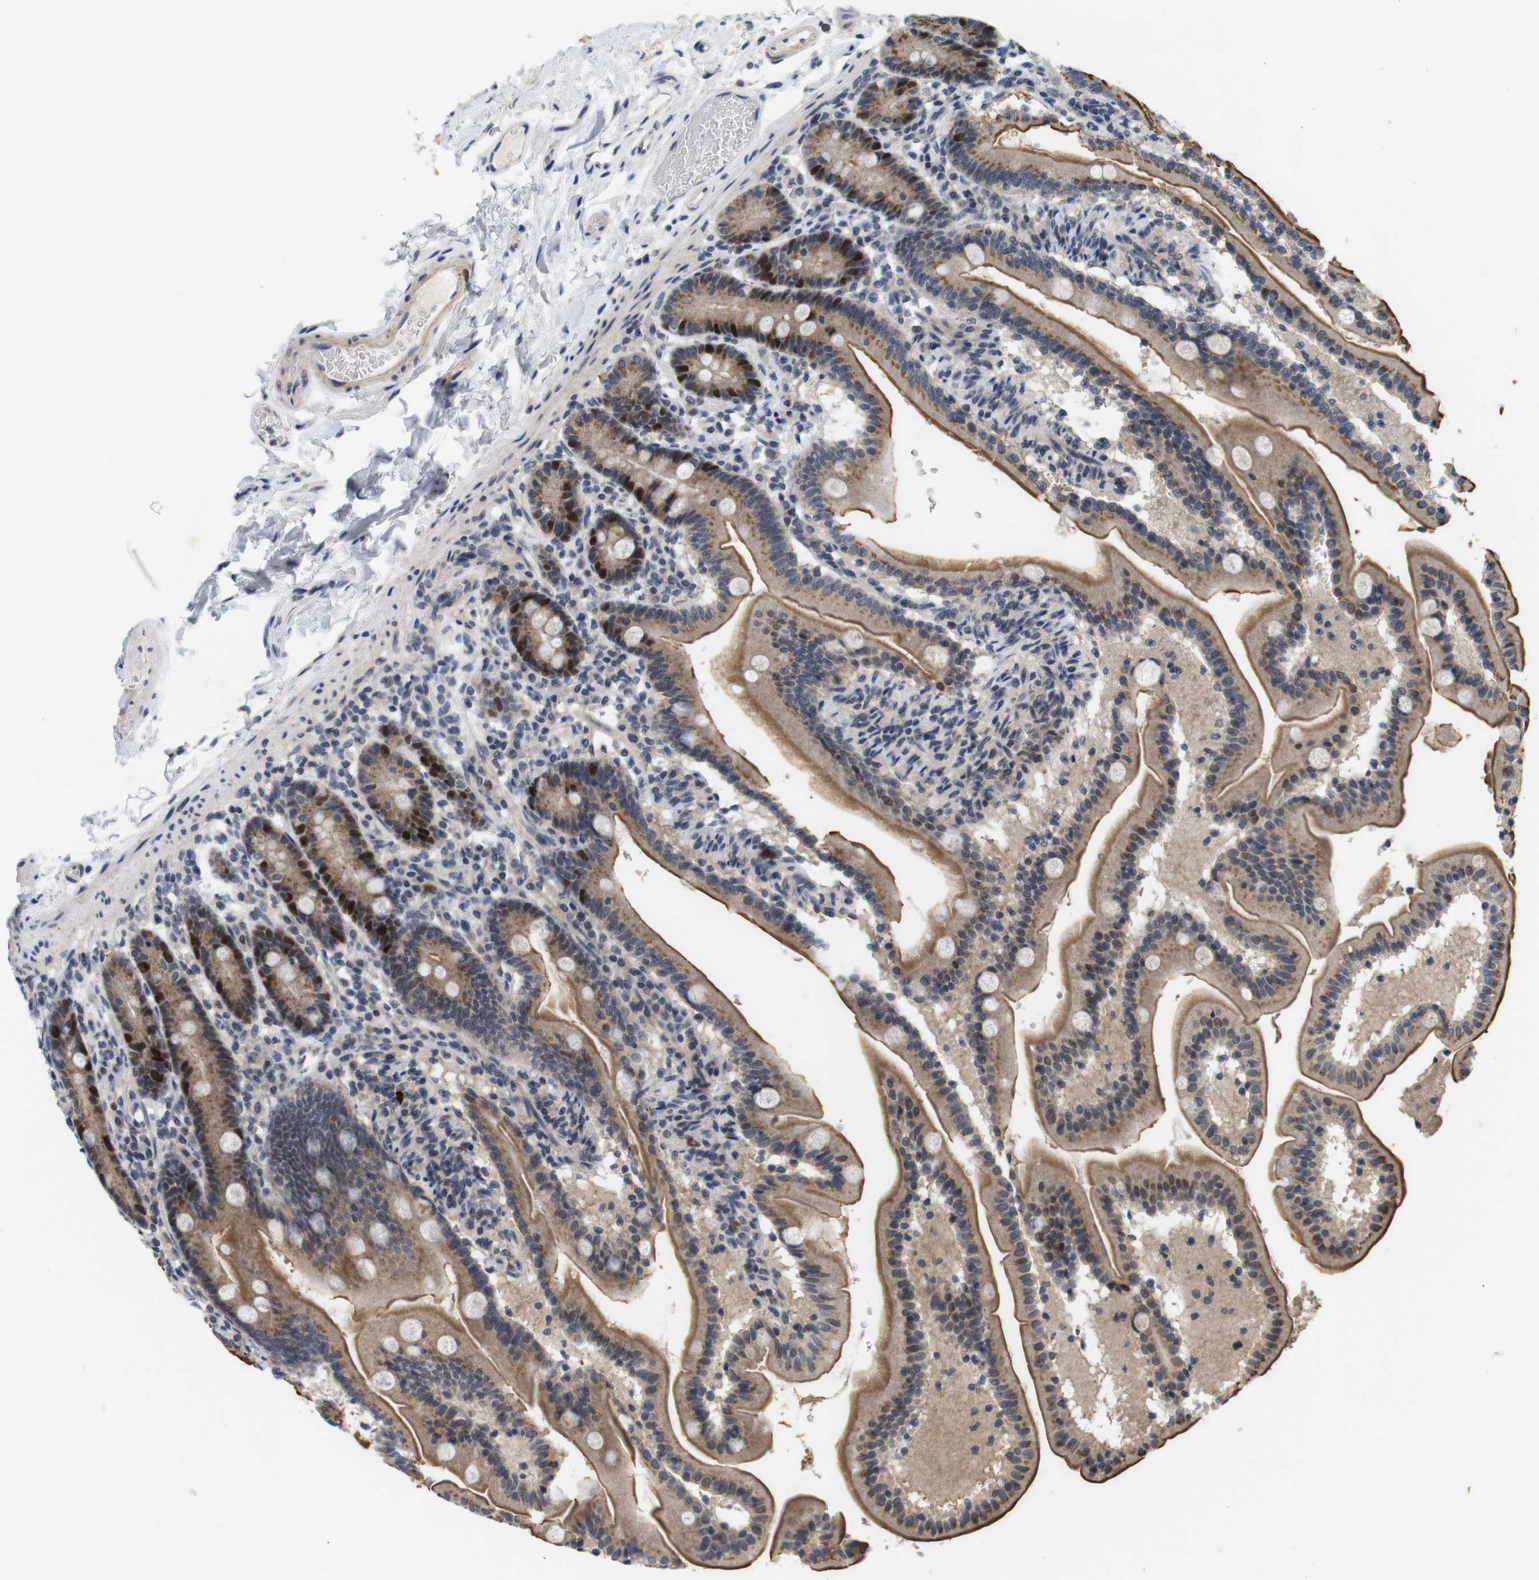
{"staining": {"intensity": "strong", "quantity": ">75%", "location": "cytoplasmic/membranous,nuclear"}, "tissue": "duodenum", "cell_type": "Glandular cells", "image_type": "normal", "snomed": [{"axis": "morphology", "description": "Normal tissue, NOS"}, {"axis": "topography", "description": "Duodenum"}], "caption": "Protein staining displays strong cytoplasmic/membranous,nuclear expression in approximately >75% of glandular cells in benign duodenum. (Stains: DAB (3,3'-diaminobenzidine) in brown, nuclei in blue, Microscopy: brightfield microscopy at high magnification).", "gene": "SKP2", "patient": {"sex": "male", "age": 54}}